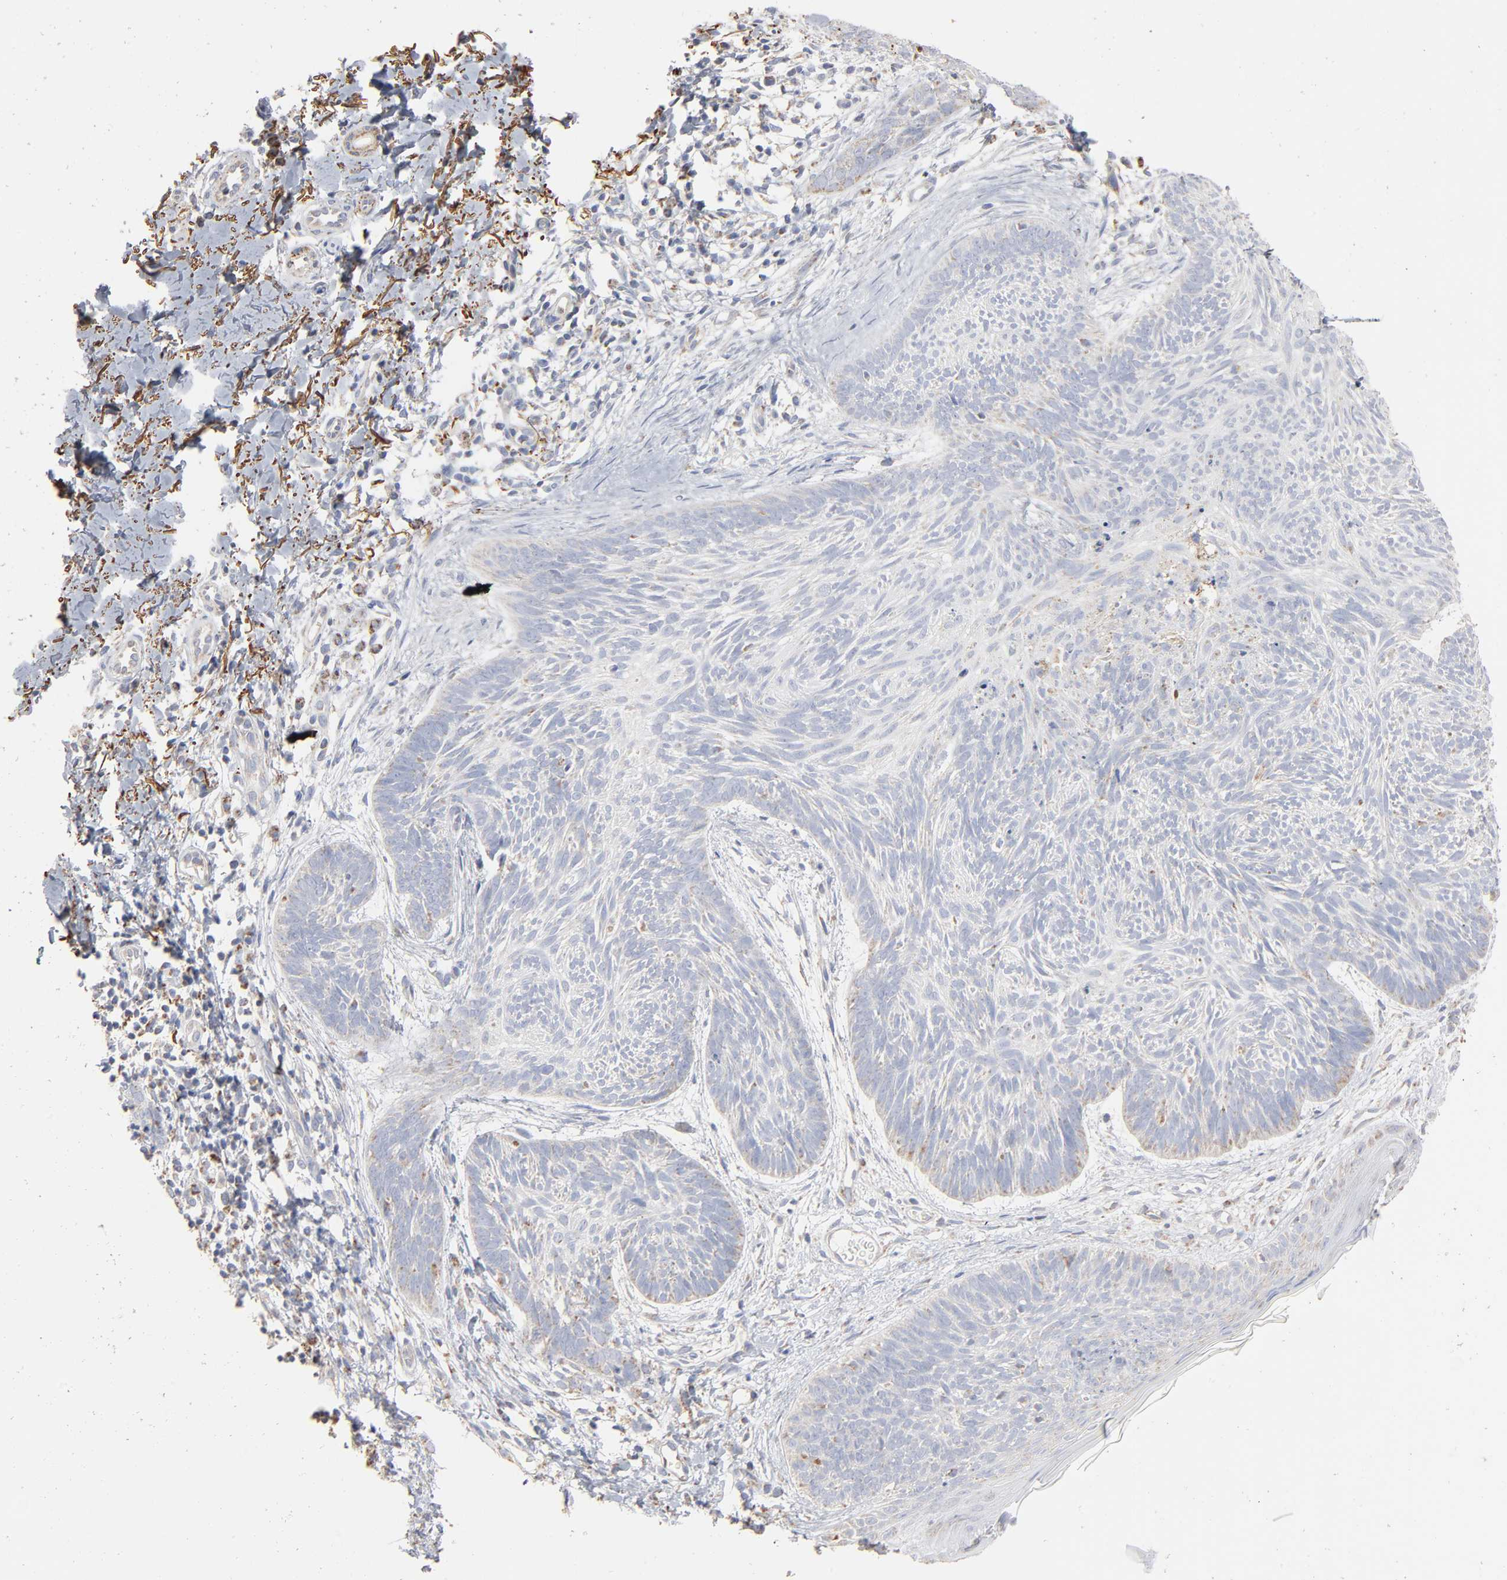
{"staining": {"intensity": "weak", "quantity": "<25%", "location": "cytoplasmic/membranous"}, "tissue": "skin cancer", "cell_type": "Tumor cells", "image_type": "cancer", "snomed": [{"axis": "morphology", "description": "Normal tissue, NOS"}, {"axis": "morphology", "description": "Basal cell carcinoma"}, {"axis": "topography", "description": "Skin"}], "caption": "Basal cell carcinoma (skin) was stained to show a protein in brown. There is no significant staining in tumor cells. (DAB immunohistochemistry visualized using brightfield microscopy, high magnification).", "gene": "UQCRC1", "patient": {"sex": "male", "age": 71}}